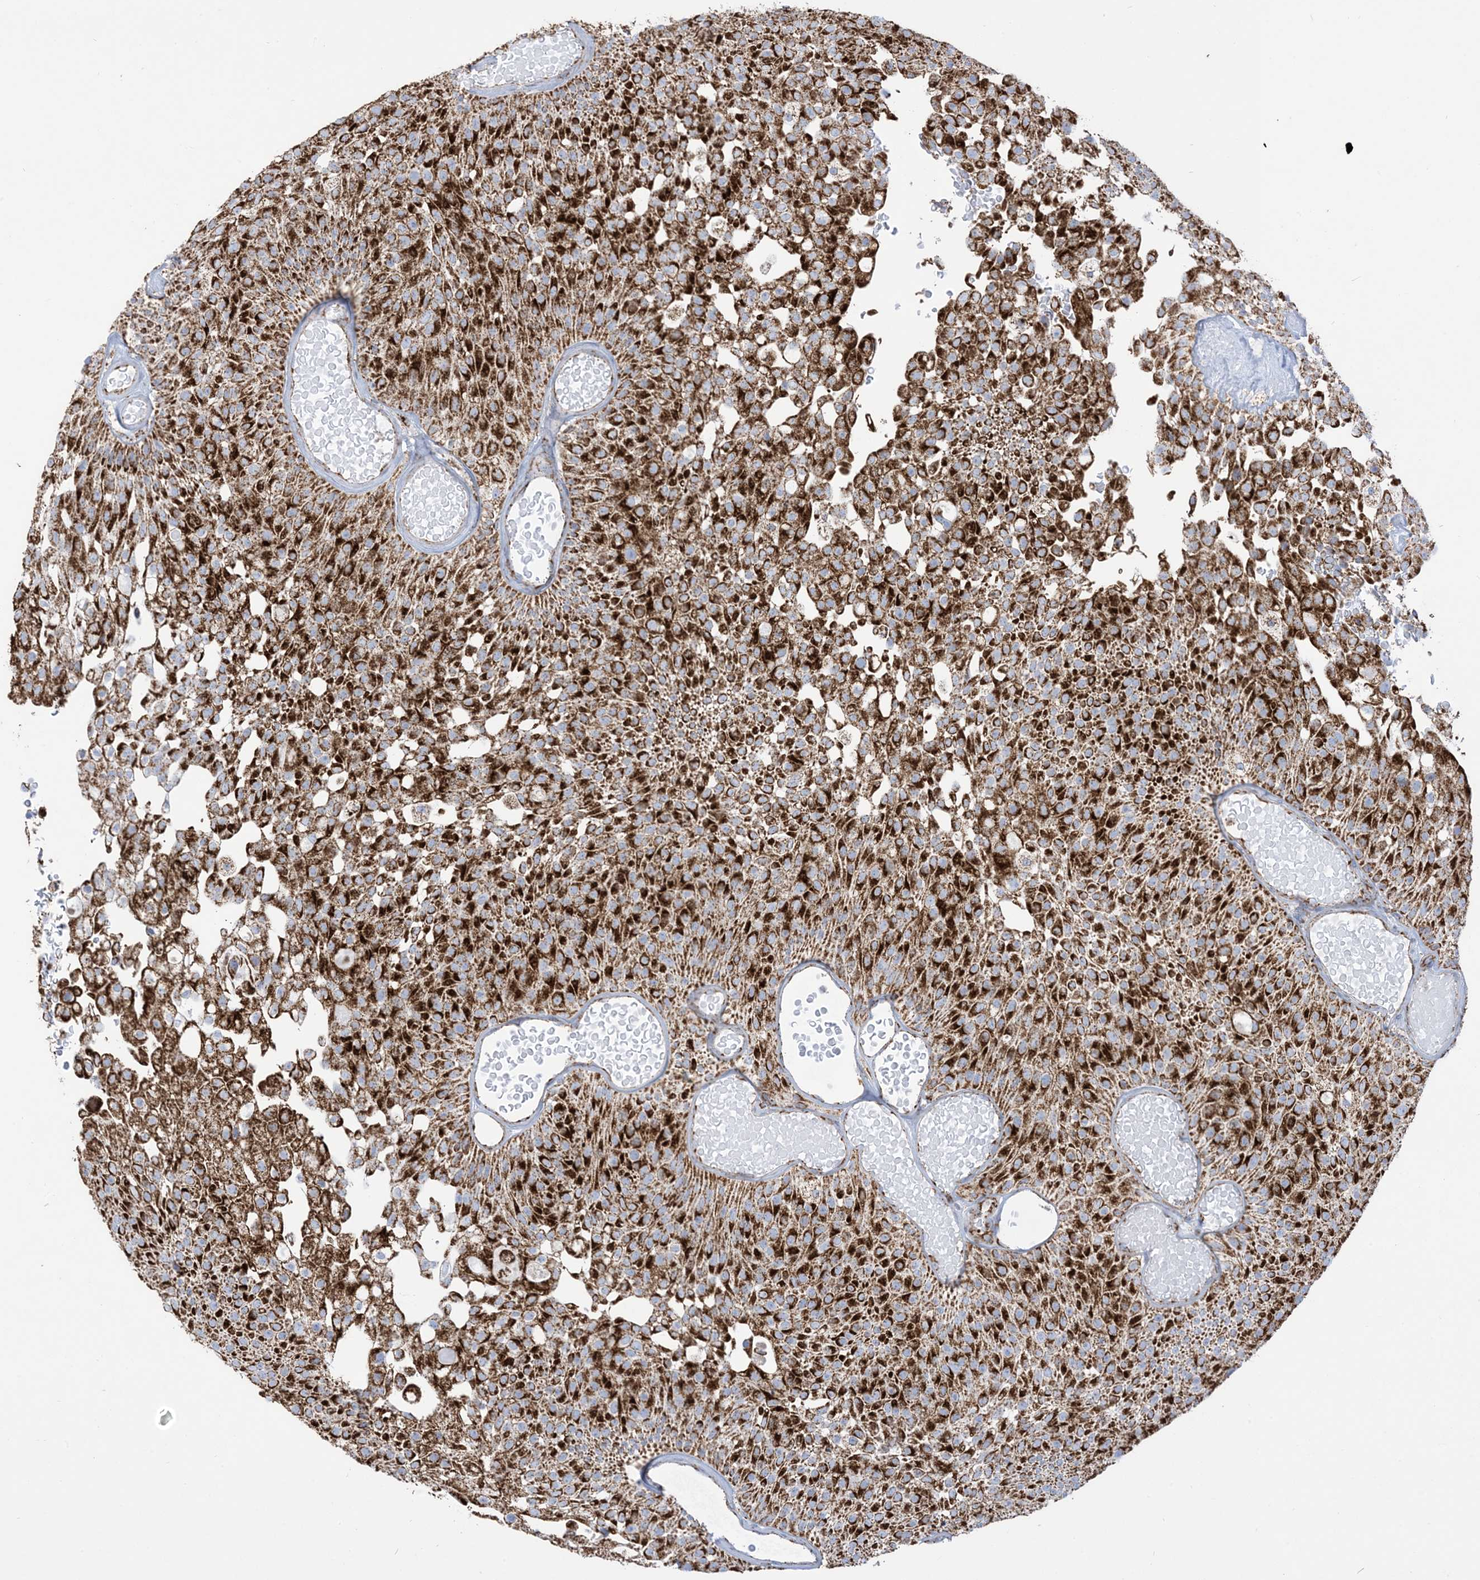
{"staining": {"intensity": "strong", "quantity": ">75%", "location": "cytoplasmic/membranous"}, "tissue": "urothelial cancer", "cell_type": "Tumor cells", "image_type": "cancer", "snomed": [{"axis": "morphology", "description": "Urothelial carcinoma, Low grade"}, {"axis": "topography", "description": "Urinary bladder"}], "caption": "An image of low-grade urothelial carcinoma stained for a protein shows strong cytoplasmic/membranous brown staining in tumor cells. The protein of interest is stained brown, and the nuclei are stained in blue (DAB IHC with brightfield microscopy, high magnification).", "gene": "SAMM50", "patient": {"sex": "male", "age": 78}}